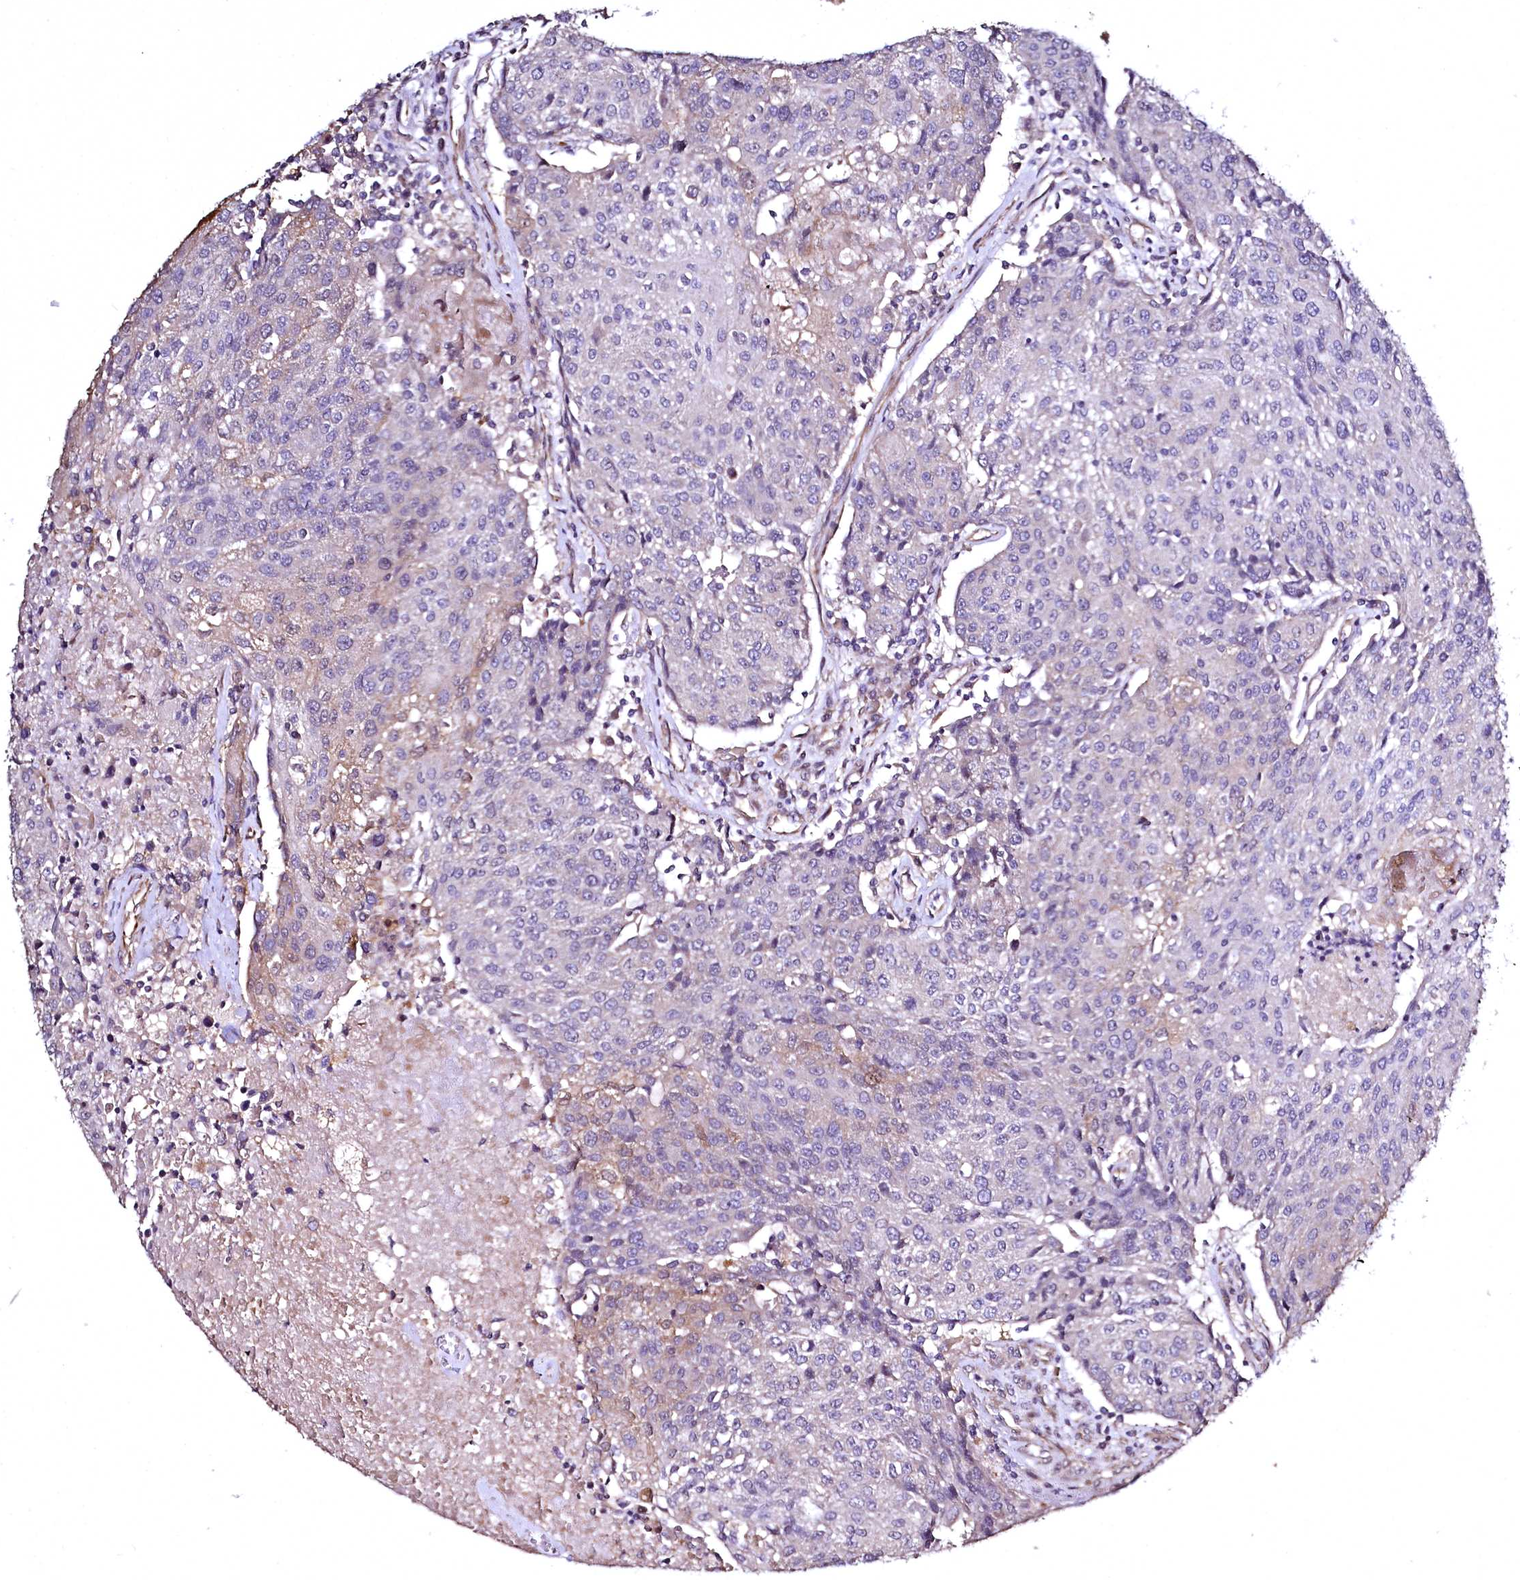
{"staining": {"intensity": "weak", "quantity": "<25%", "location": "cytoplasmic/membranous"}, "tissue": "urothelial cancer", "cell_type": "Tumor cells", "image_type": "cancer", "snomed": [{"axis": "morphology", "description": "Urothelial carcinoma, High grade"}, {"axis": "topography", "description": "Urinary bladder"}], "caption": "A histopathology image of human urothelial carcinoma (high-grade) is negative for staining in tumor cells.", "gene": "TBCEL", "patient": {"sex": "female", "age": 85}}